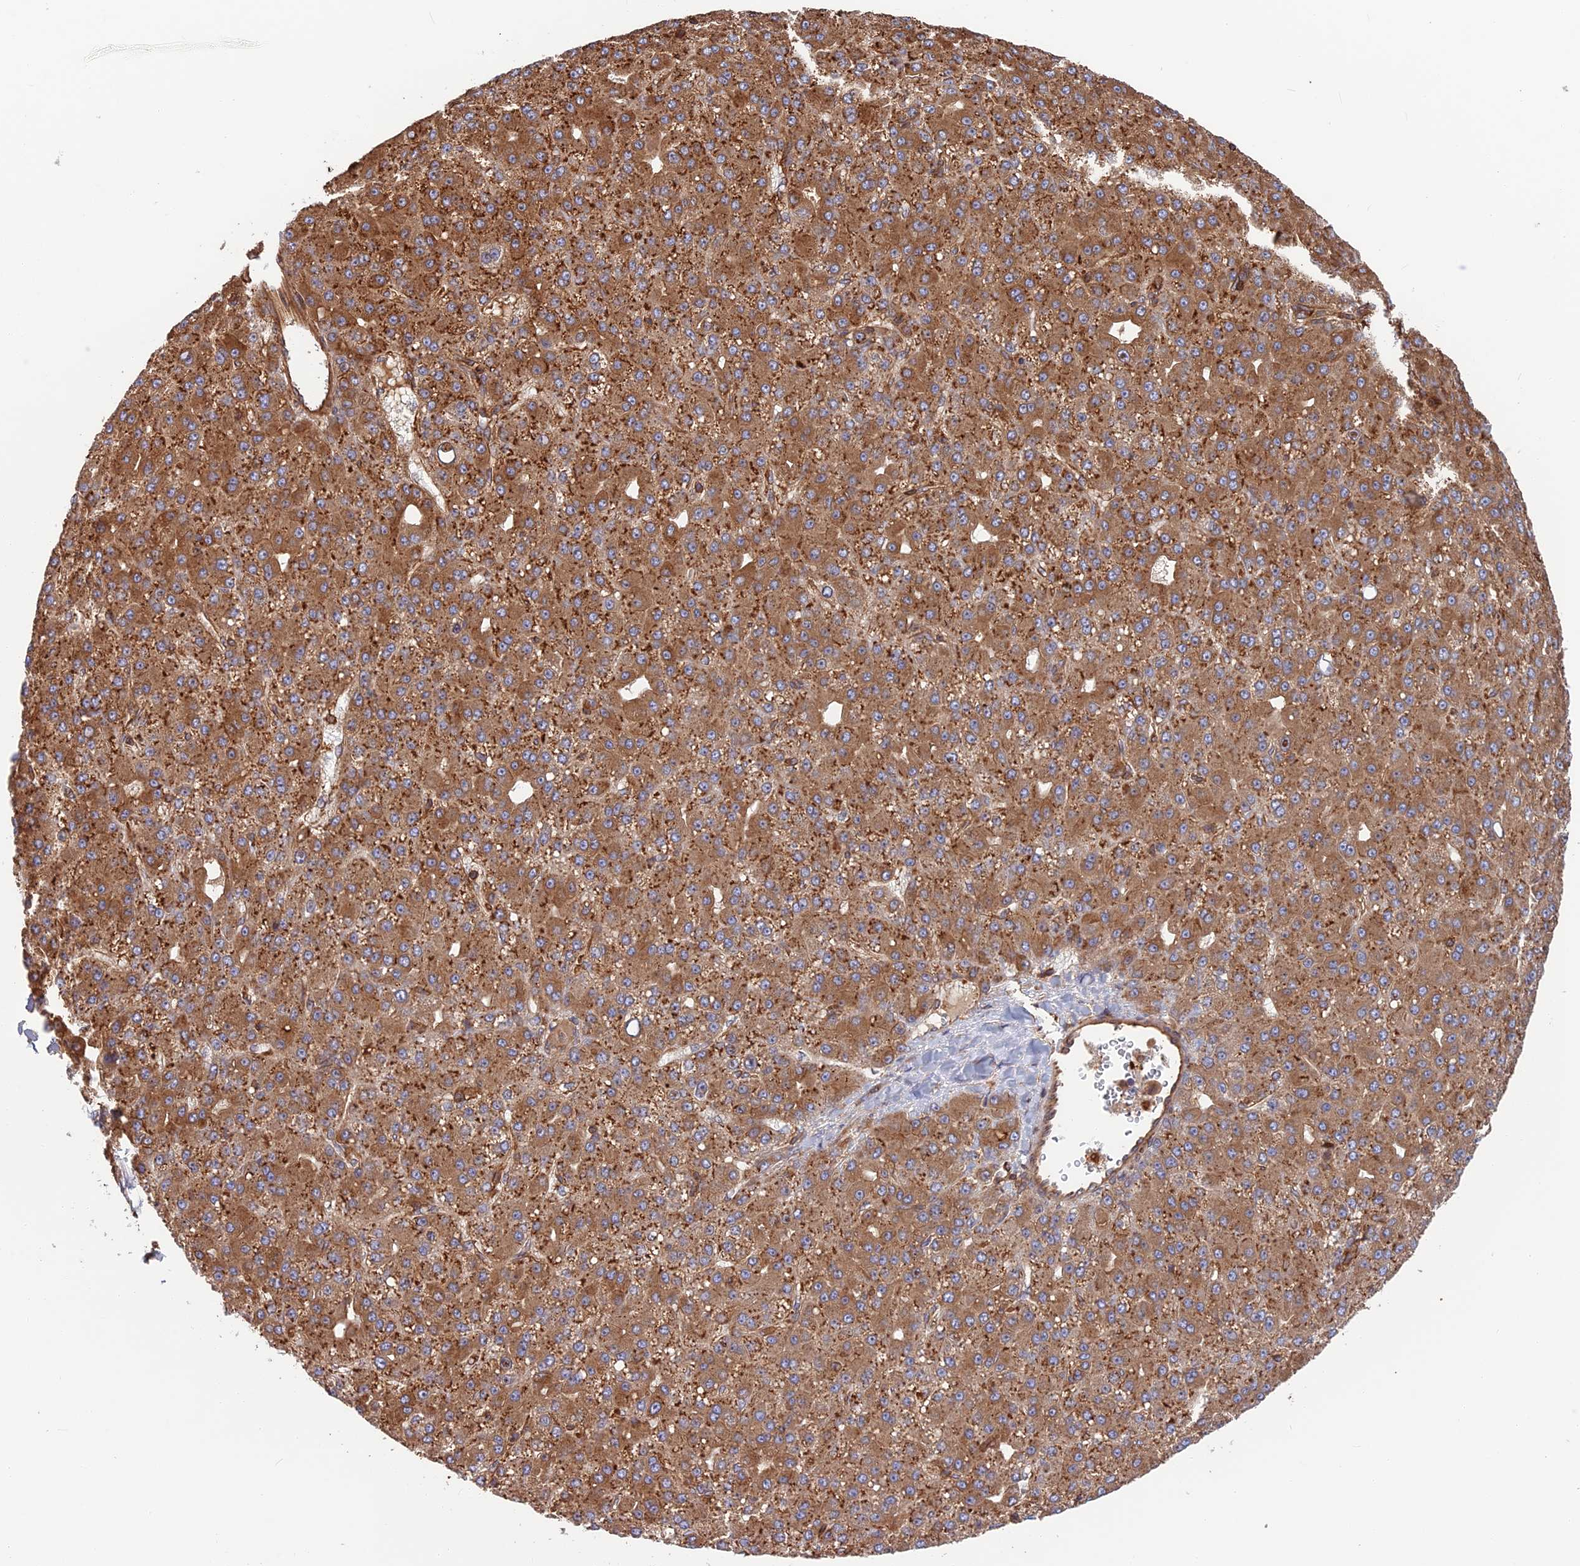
{"staining": {"intensity": "moderate", "quantity": ">75%", "location": "cytoplasmic/membranous"}, "tissue": "liver cancer", "cell_type": "Tumor cells", "image_type": "cancer", "snomed": [{"axis": "morphology", "description": "Carcinoma, Hepatocellular, NOS"}, {"axis": "topography", "description": "Liver"}], "caption": "This is a photomicrograph of immunohistochemistry (IHC) staining of liver hepatocellular carcinoma, which shows moderate staining in the cytoplasmic/membranous of tumor cells.", "gene": "WDR1", "patient": {"sex": "male", "age": 67}}